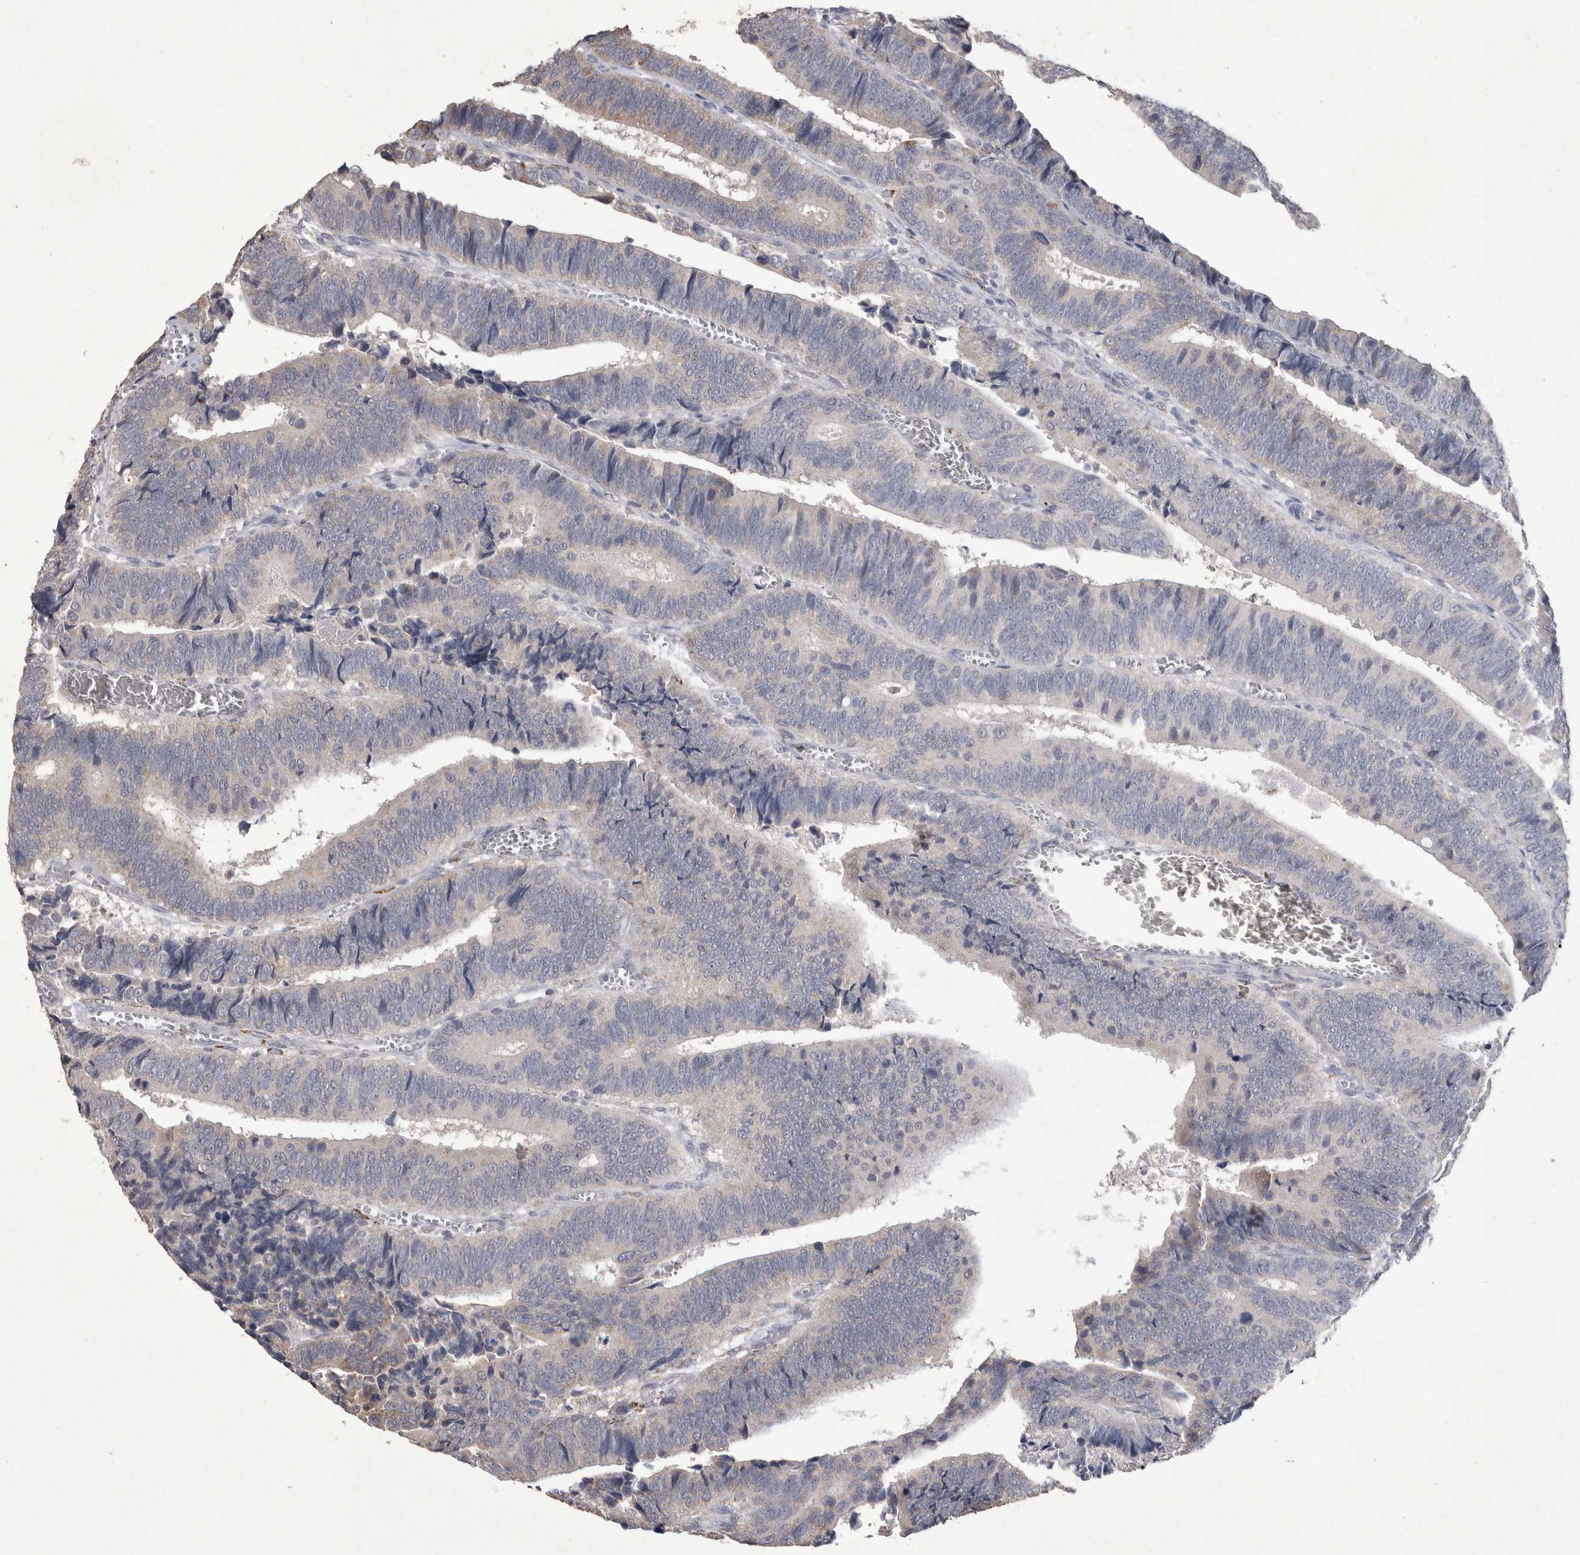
{"staining": {"intensity": "negative", "quantity": "none", "location": "none"}, "tissue": "colorectal cancer", "cell_type": "Tumor cells", "image_type": "cancer", "snomed": [{"axis": "morphology", "description": "Inflammation, NOS"}, {"axis": "morphology", "description": "Adenocarcinoma, NOS"}, {"axis": "topography", "description": "Colon"}], "caption": "Immunohistochemistry photomicrograph of human adenocarcinoma (colorectal) stained for a protein (brown), which shows no positivity in tumor cells. Nuclei are stained in blue.", "gene": "DKK3", "patient": {"sex": "male", "age": 72}}